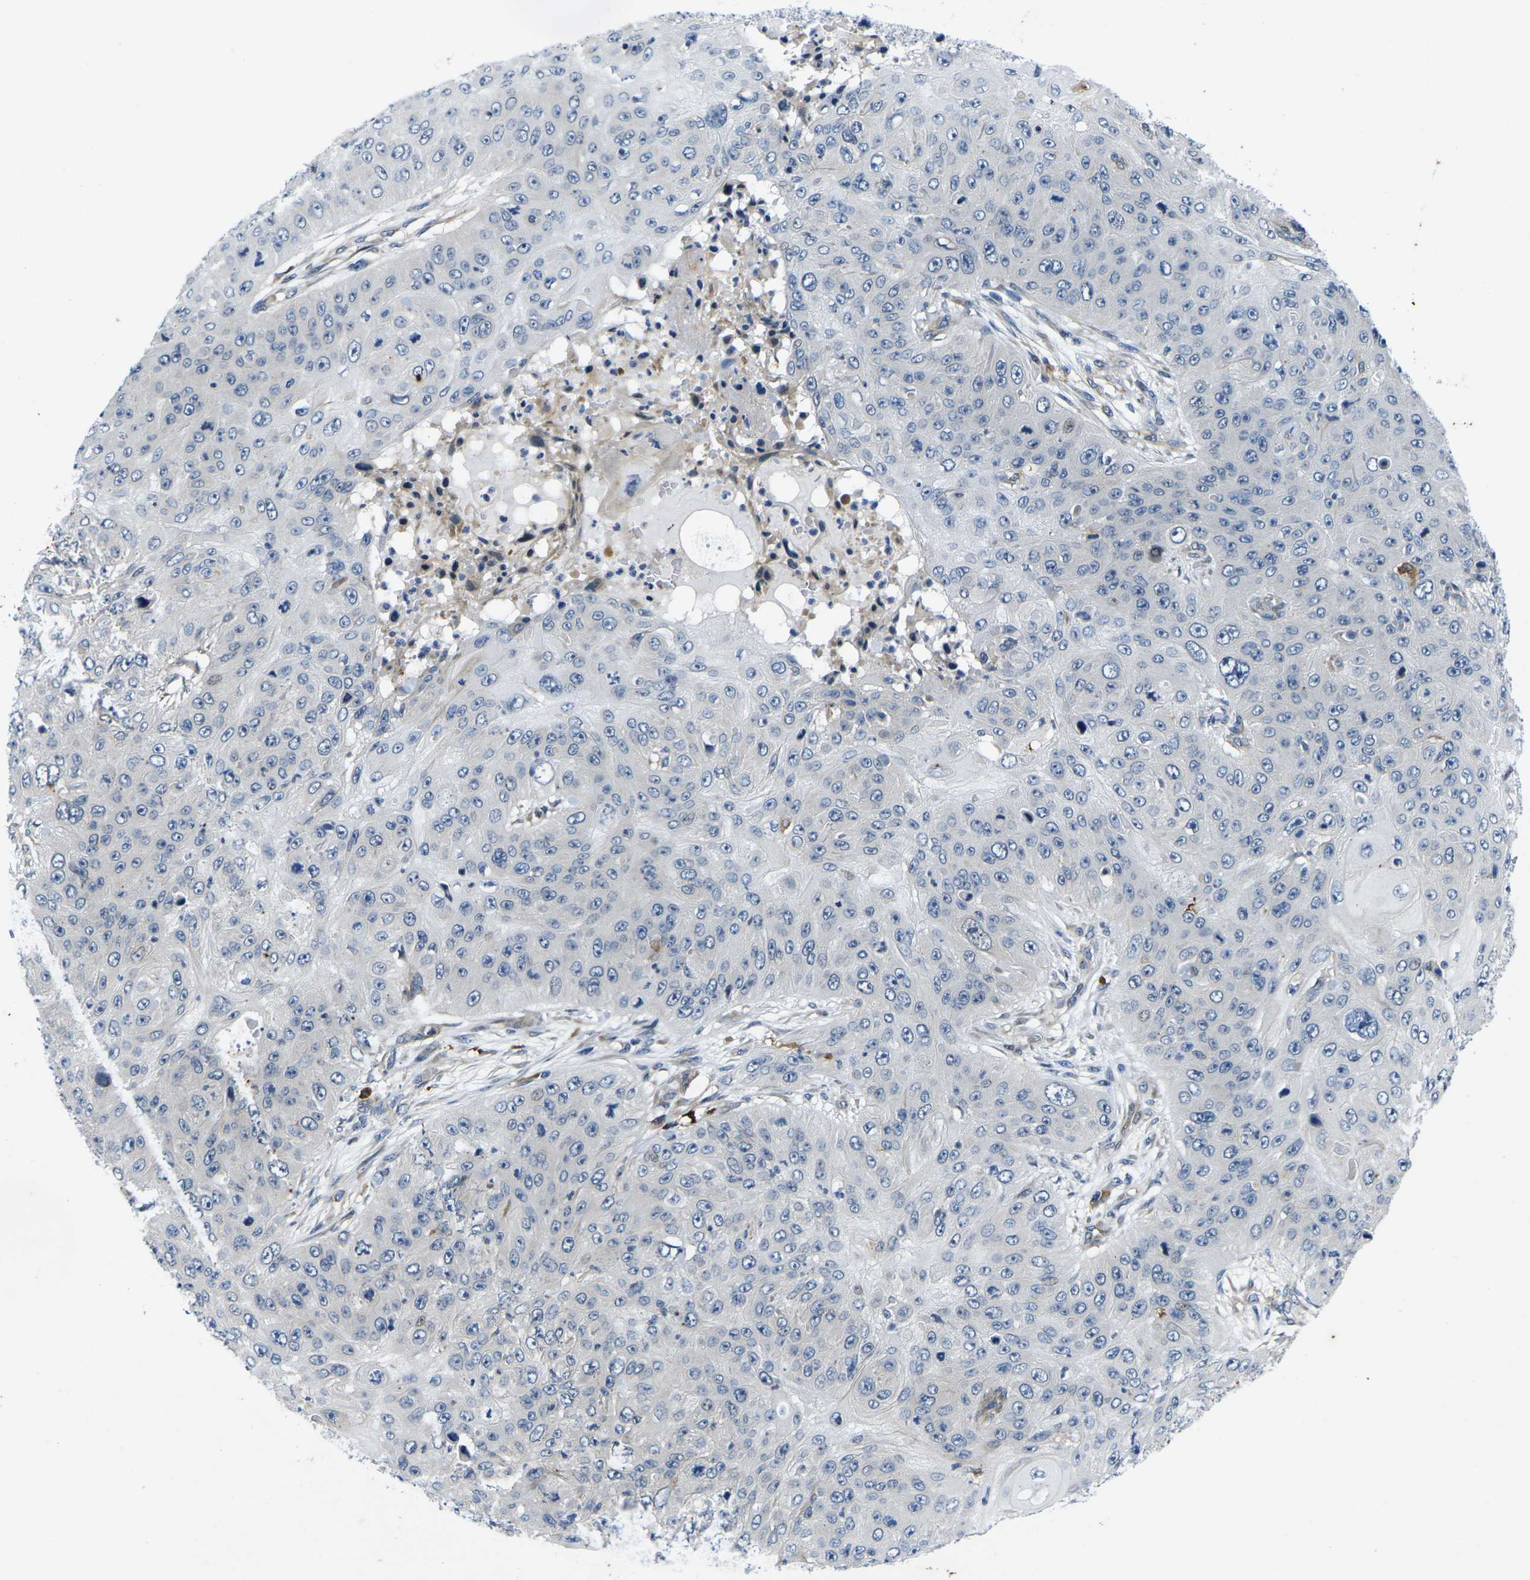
{"staining": {"intensity": "negative", "quantity": "none", "location": "none"}, "tissue": "skin cancer", "cell_type": "Tumor cells", "image_type": "cancer", "snomed": [{"axis": "morphology", "description": "Squamous cell carcinoma, NOS"}, {"axis": "topography", "description": "Skin"}], "caption": "There is no significant positivity in tumor cells of squamous cell carcinoma (skin). (DAB (3,3'-diaminobenzidine) IHC, high magnification).", "gene": "ROBO2", "patient": {"sex": "female", "age": 80}}